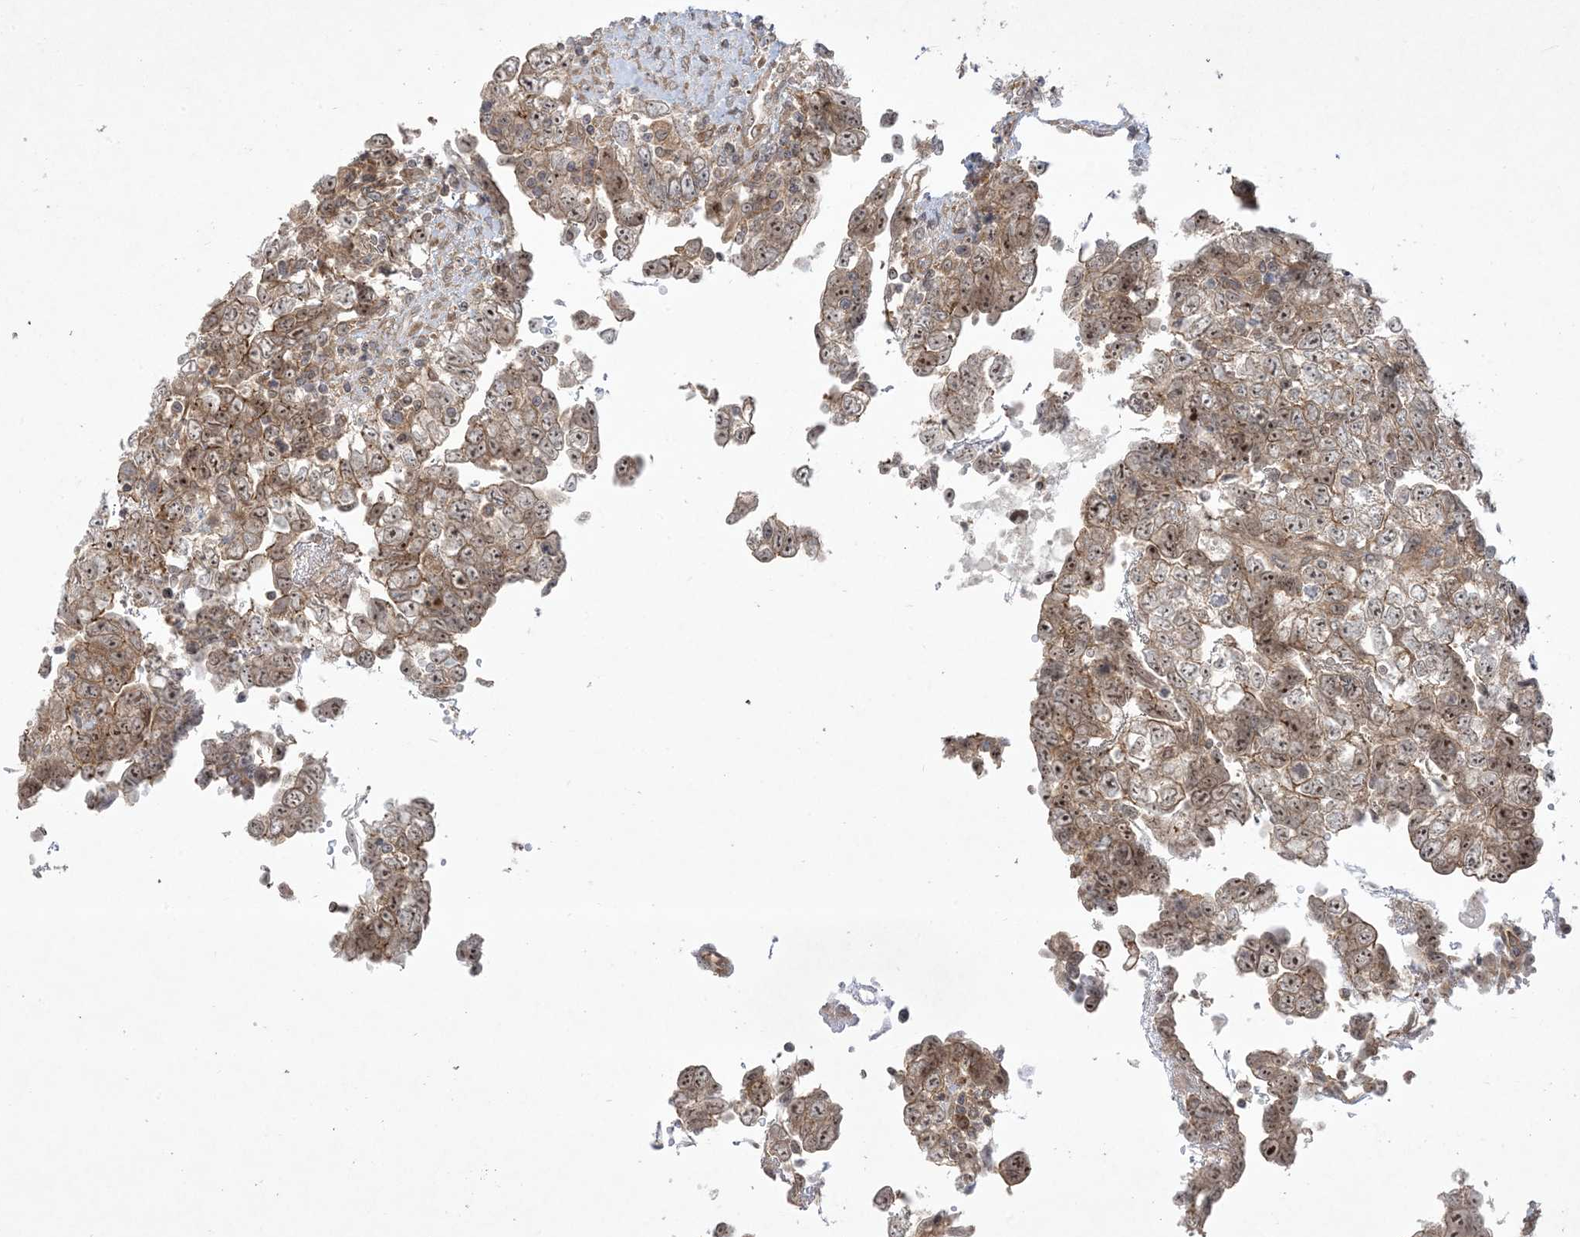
{"staining": {"intensity": "moderate", "quantity": ">75%", "location": "cytoplasmic/membranous,nuclear"}, "tissue": "testis cancer", "cell_type": "Tumor cells", "image_type": "cancer", "snomed": [{"axis": "morphology", "description": "Carcinoma, Embryonal, NOS"}, {"axis": "topography", "description": "Testis"}], "caption": "Tumor cells reveal medium levels of moderate cytoplasmic/membranous and nuclear staining in about >75% of cells in testis cancer (embryonal carcinoma).", "gene": "SOGA3", "patient": {"sex": "male", "age": 37}}